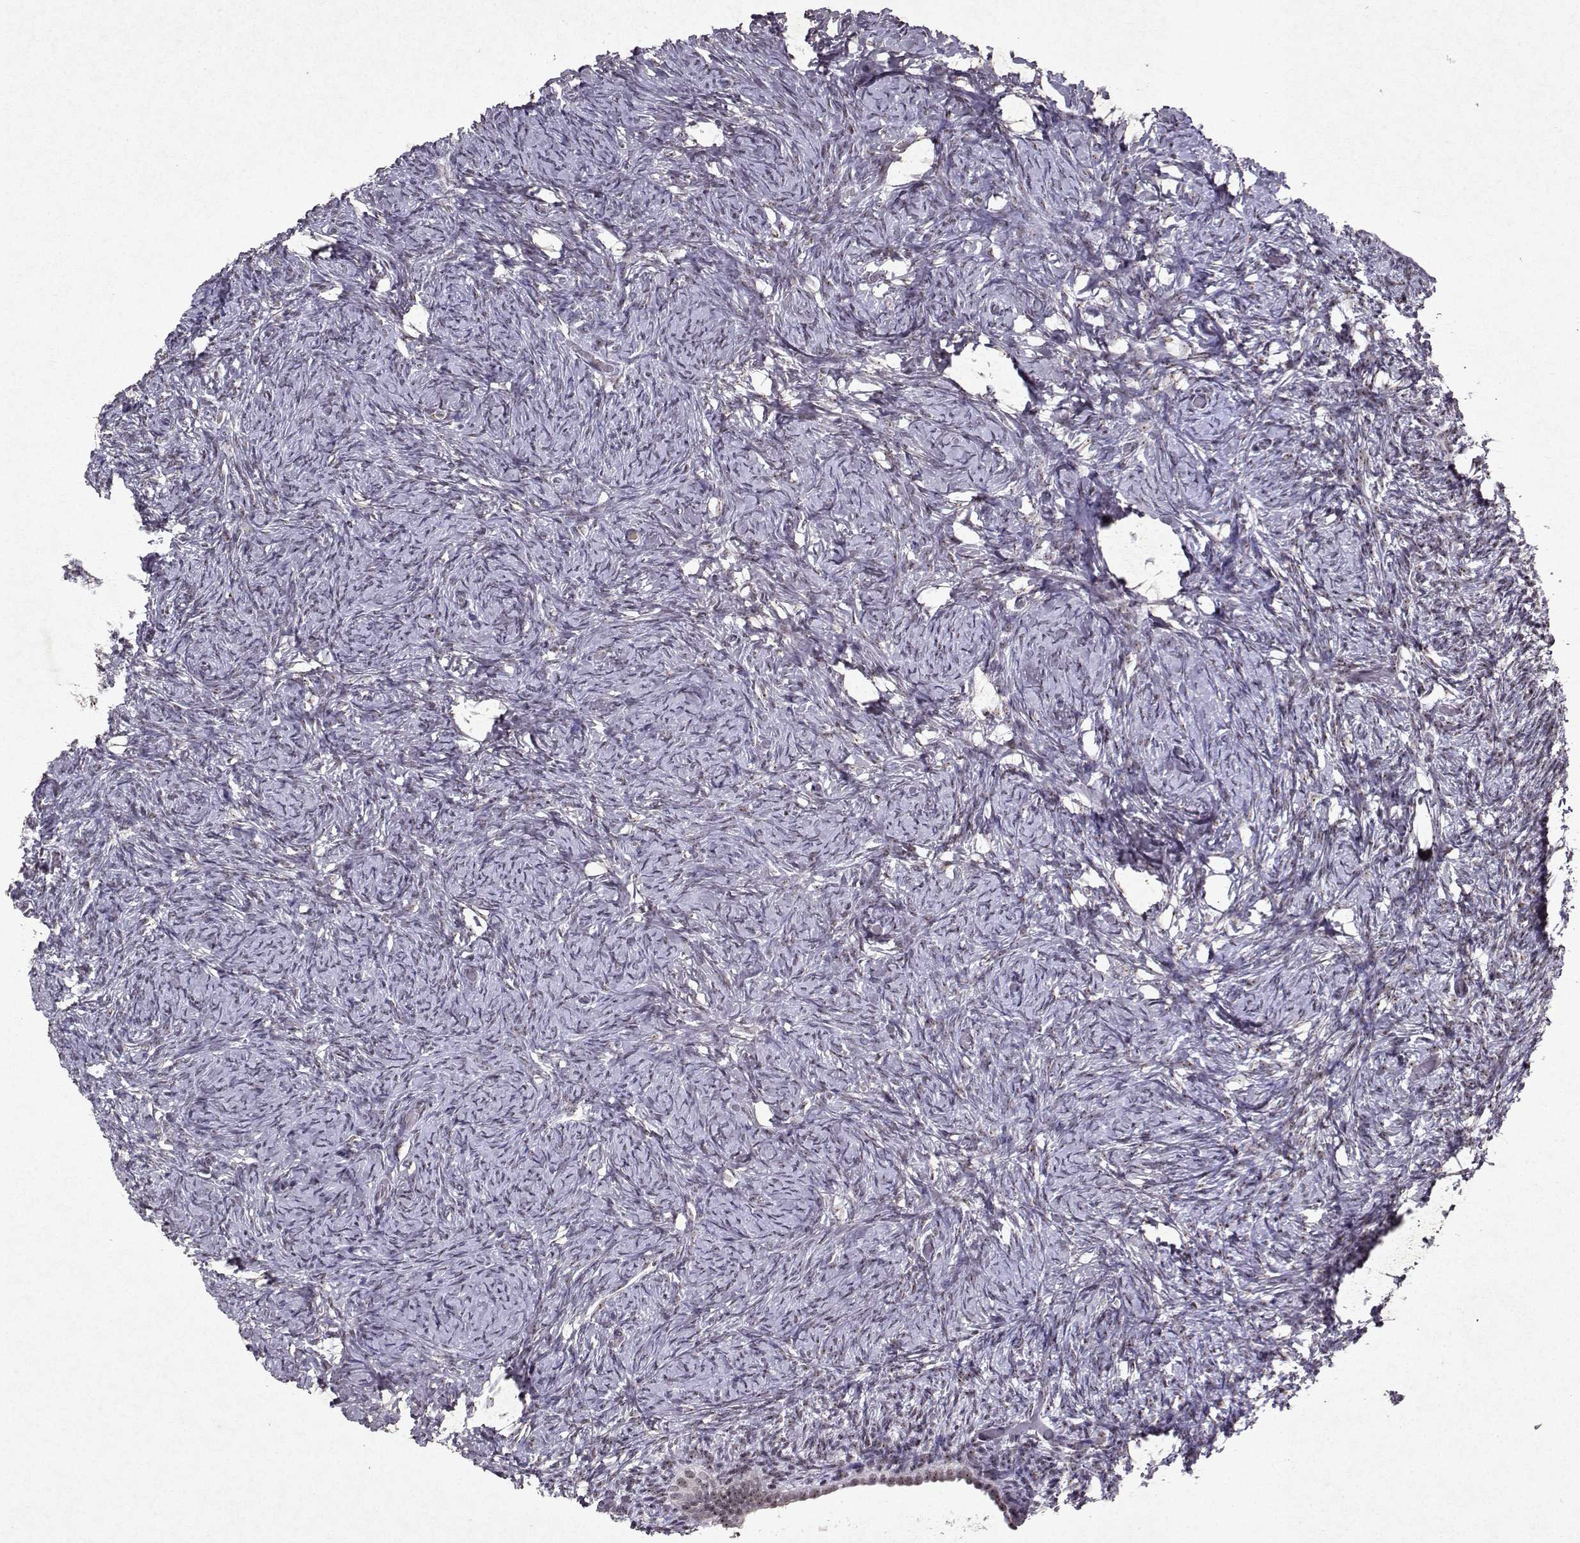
{"staining": {"intensity": "weak", "quantity": ">75%", "location": "nuclear"}, "tissue": "ovary", "cell_type": "Follicle cells", "image_type": "normal", "snomed": [{"axis": "morphology", "description": "Normal tissue, NOS"}, {"axis": "topography", "description": "Ovary"}], "caption": "Brown immunohistochemical staining in unremarkable human ovary reveals weak nuclear positivity in about >75% of follicle cells. Immunohistochemistry stains the protein of interest in brown and the nuclei are stained blue.", "gene": "DDX56", "patient": {"sex": "female", "age": 39}}